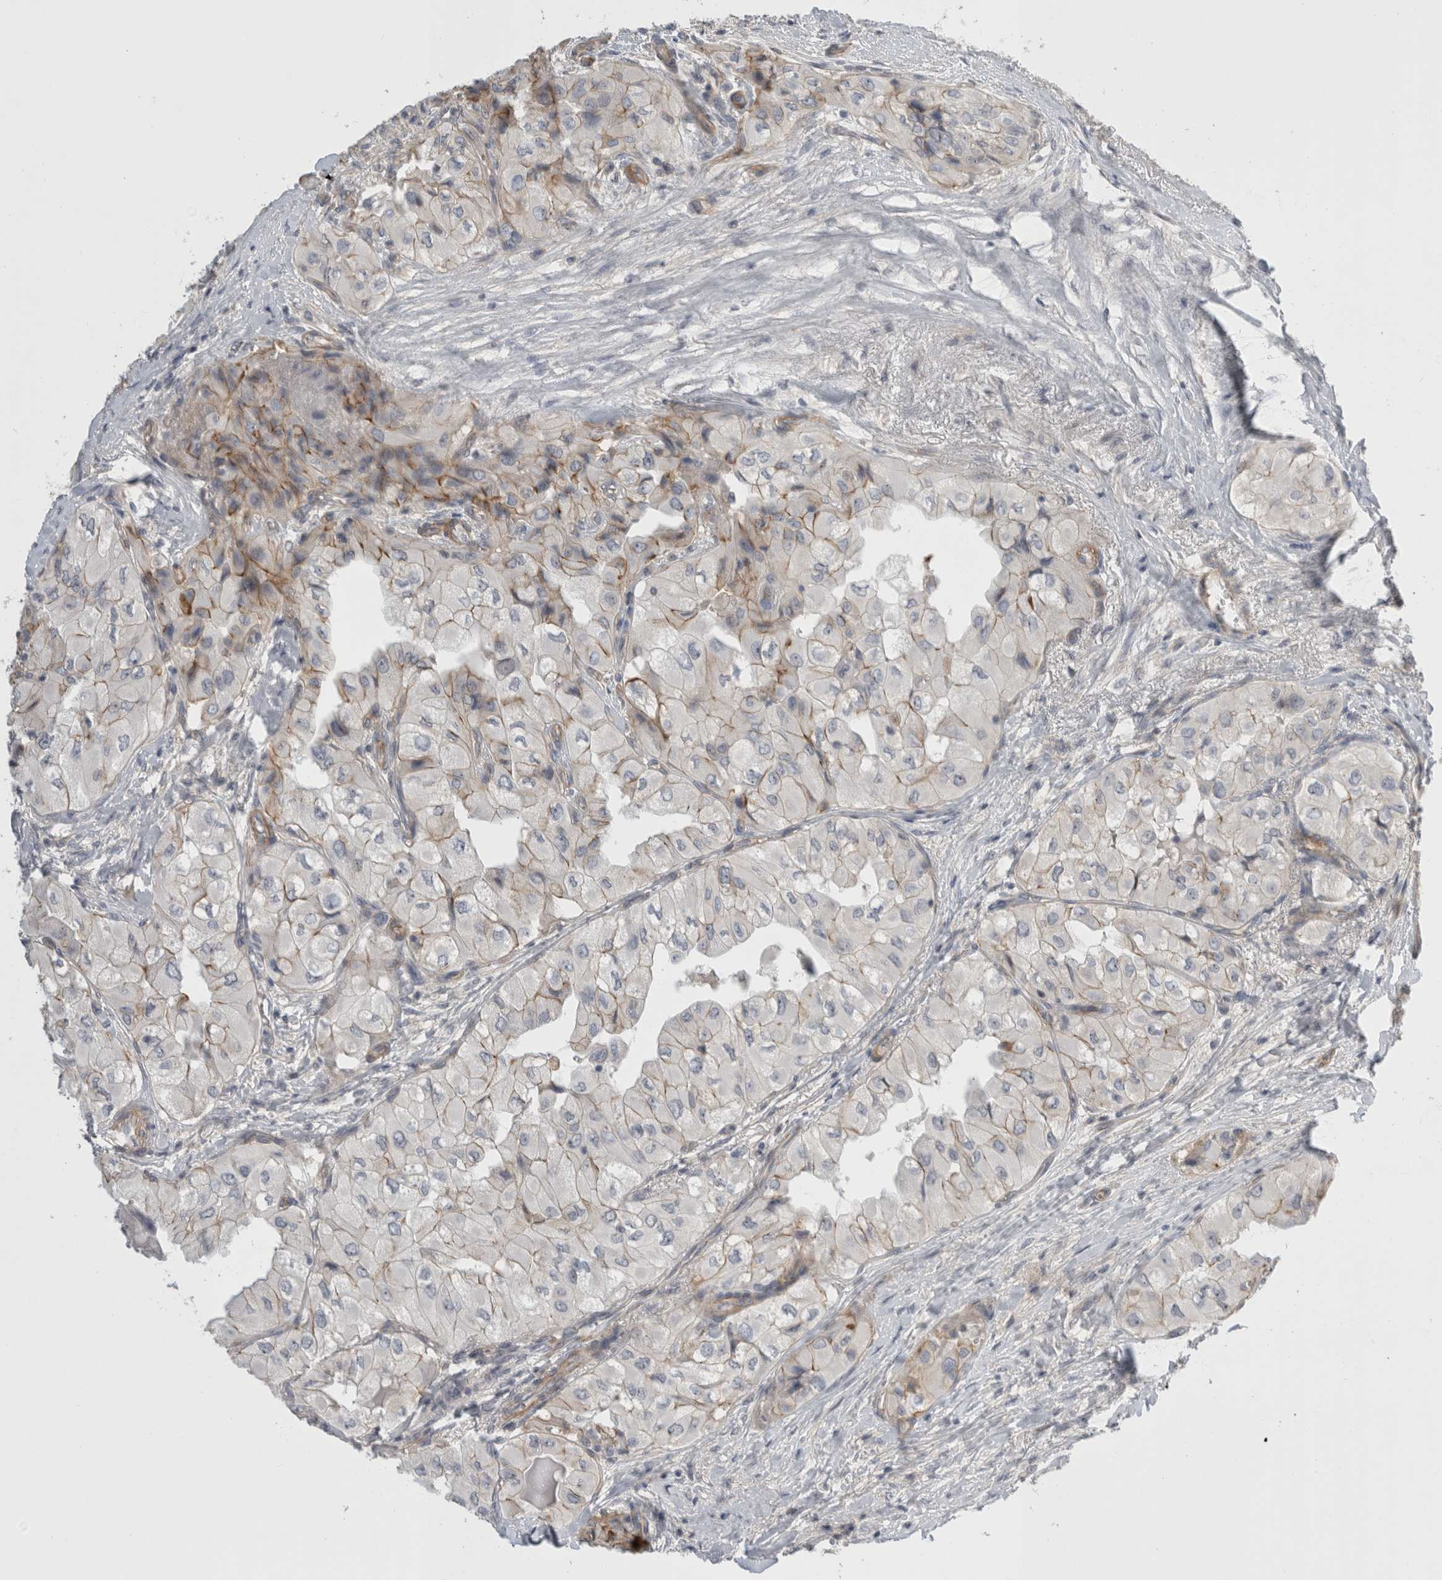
{"staining": {"intensity": "weak", "quantity": "<25%", "location": "cytoplasmic/membranous"}, "tissue": "thyroid cancer", "cell_type": "Tumor cells", "image_type": "cancer", "snomed": [{"axis": "morphology", "description": "Papillary adenocarcinoma, NOS"}, {"axis": "topography", "description": "Thyroid gland"}], "caption": "The IHC micrograph has no significant expression in tumor cells of thyroid cancer (papillary adenocarcinoma) tissue.", "gene": "VANGL1", "patient": {"sex": "female", "age": 59}}